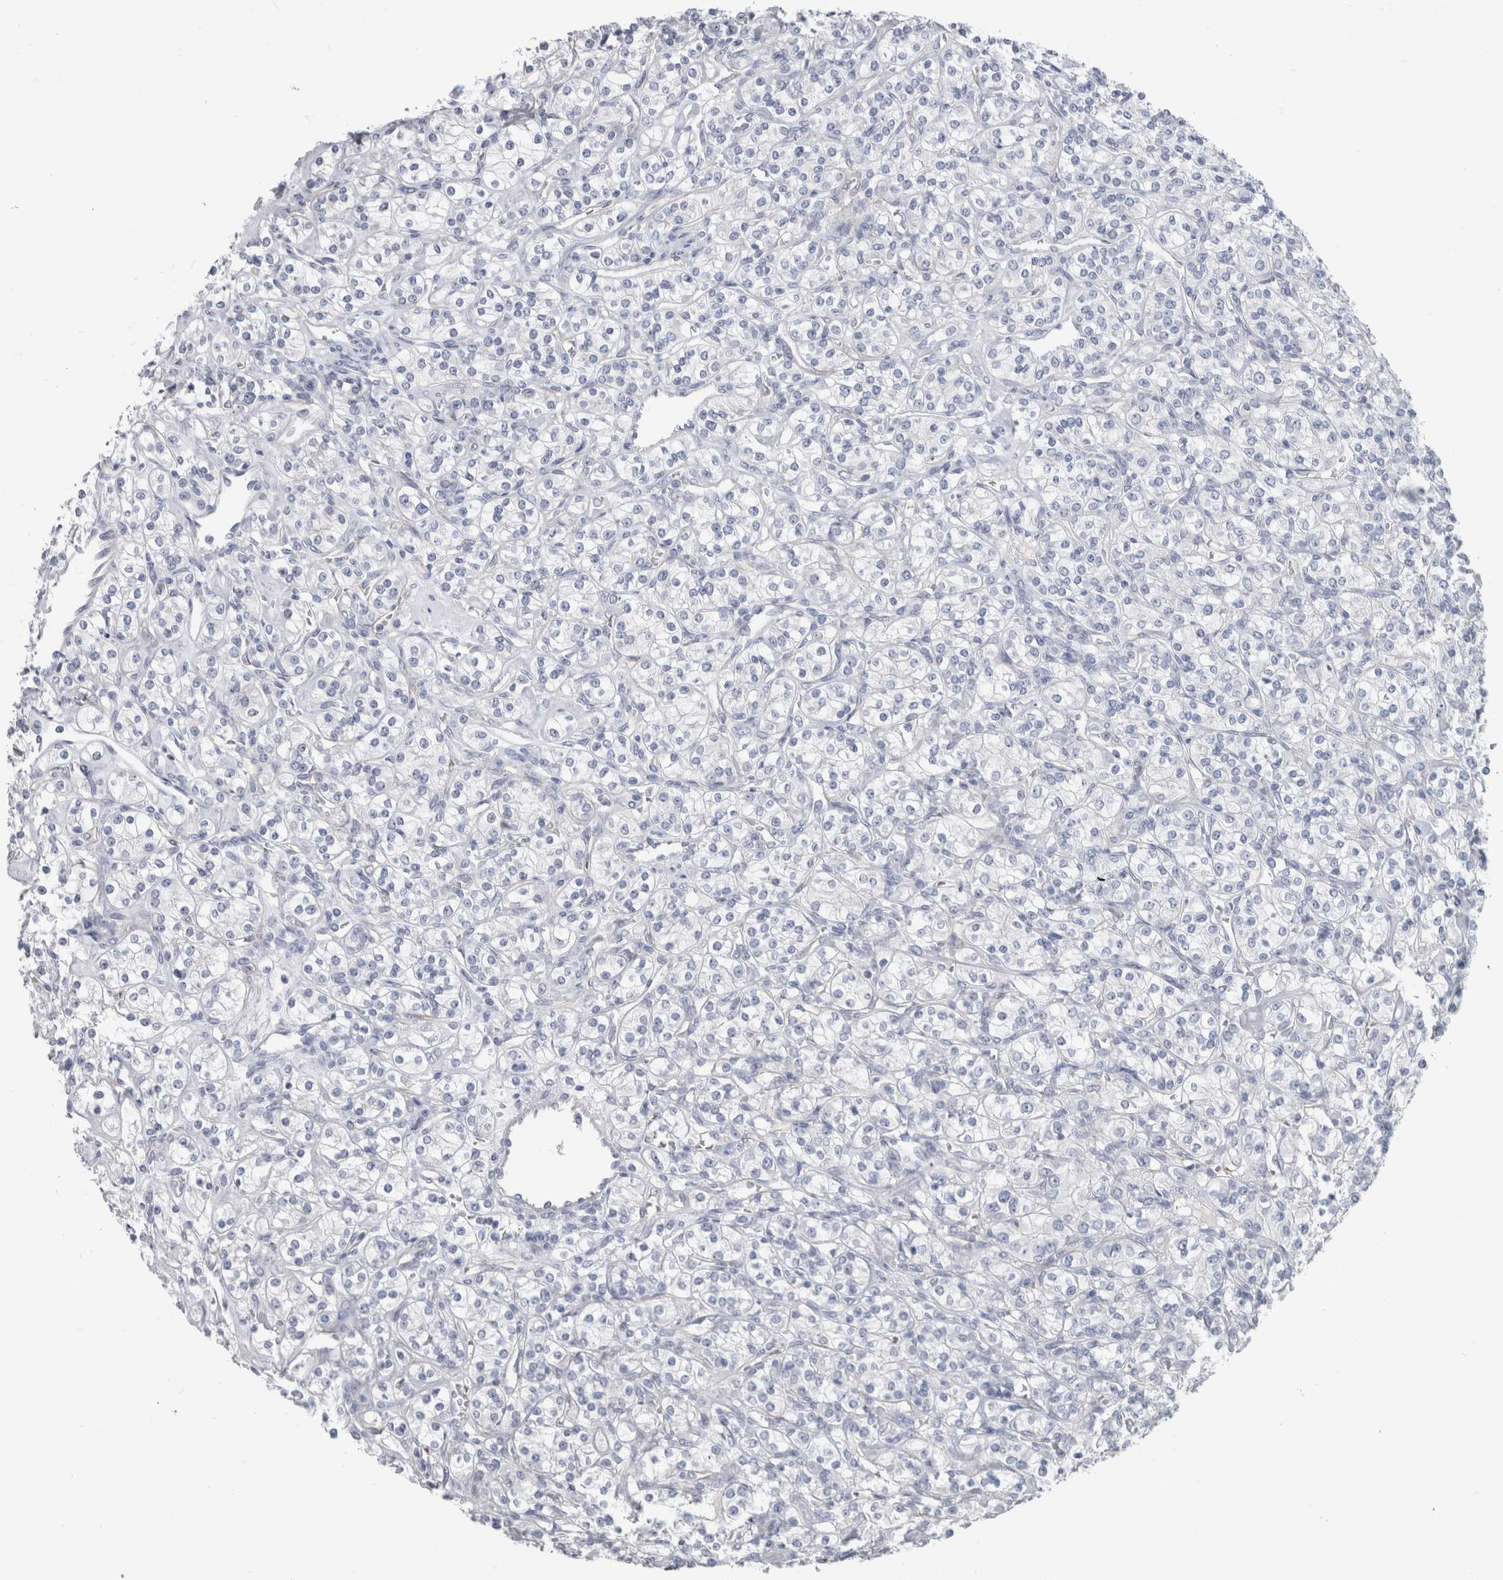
{"staining": {"intensity": "negative", "quantity": "none", "location": "none"}, "tissue": "renal cancer", "cell_type": "Tumor cells", "image_type": "cancer", "snomed": [{"axis": "morphology", "description": "Adenocarcinoma, NOS"}, {"axis": "topography", "description": "Kidney"}], "caption": "Renal adenocarcinoma was stained to show a protein in brown. There is no significant staining in tumor cells. (Stains: DAB (3,3'-diaminobenzidine) immunohistochemistry with hematoxylin counter stain, Microscopy: brightfield microscopy at high magnification).", "gene": "CDH17", "patient": {"sex": "male", "age": 77}}